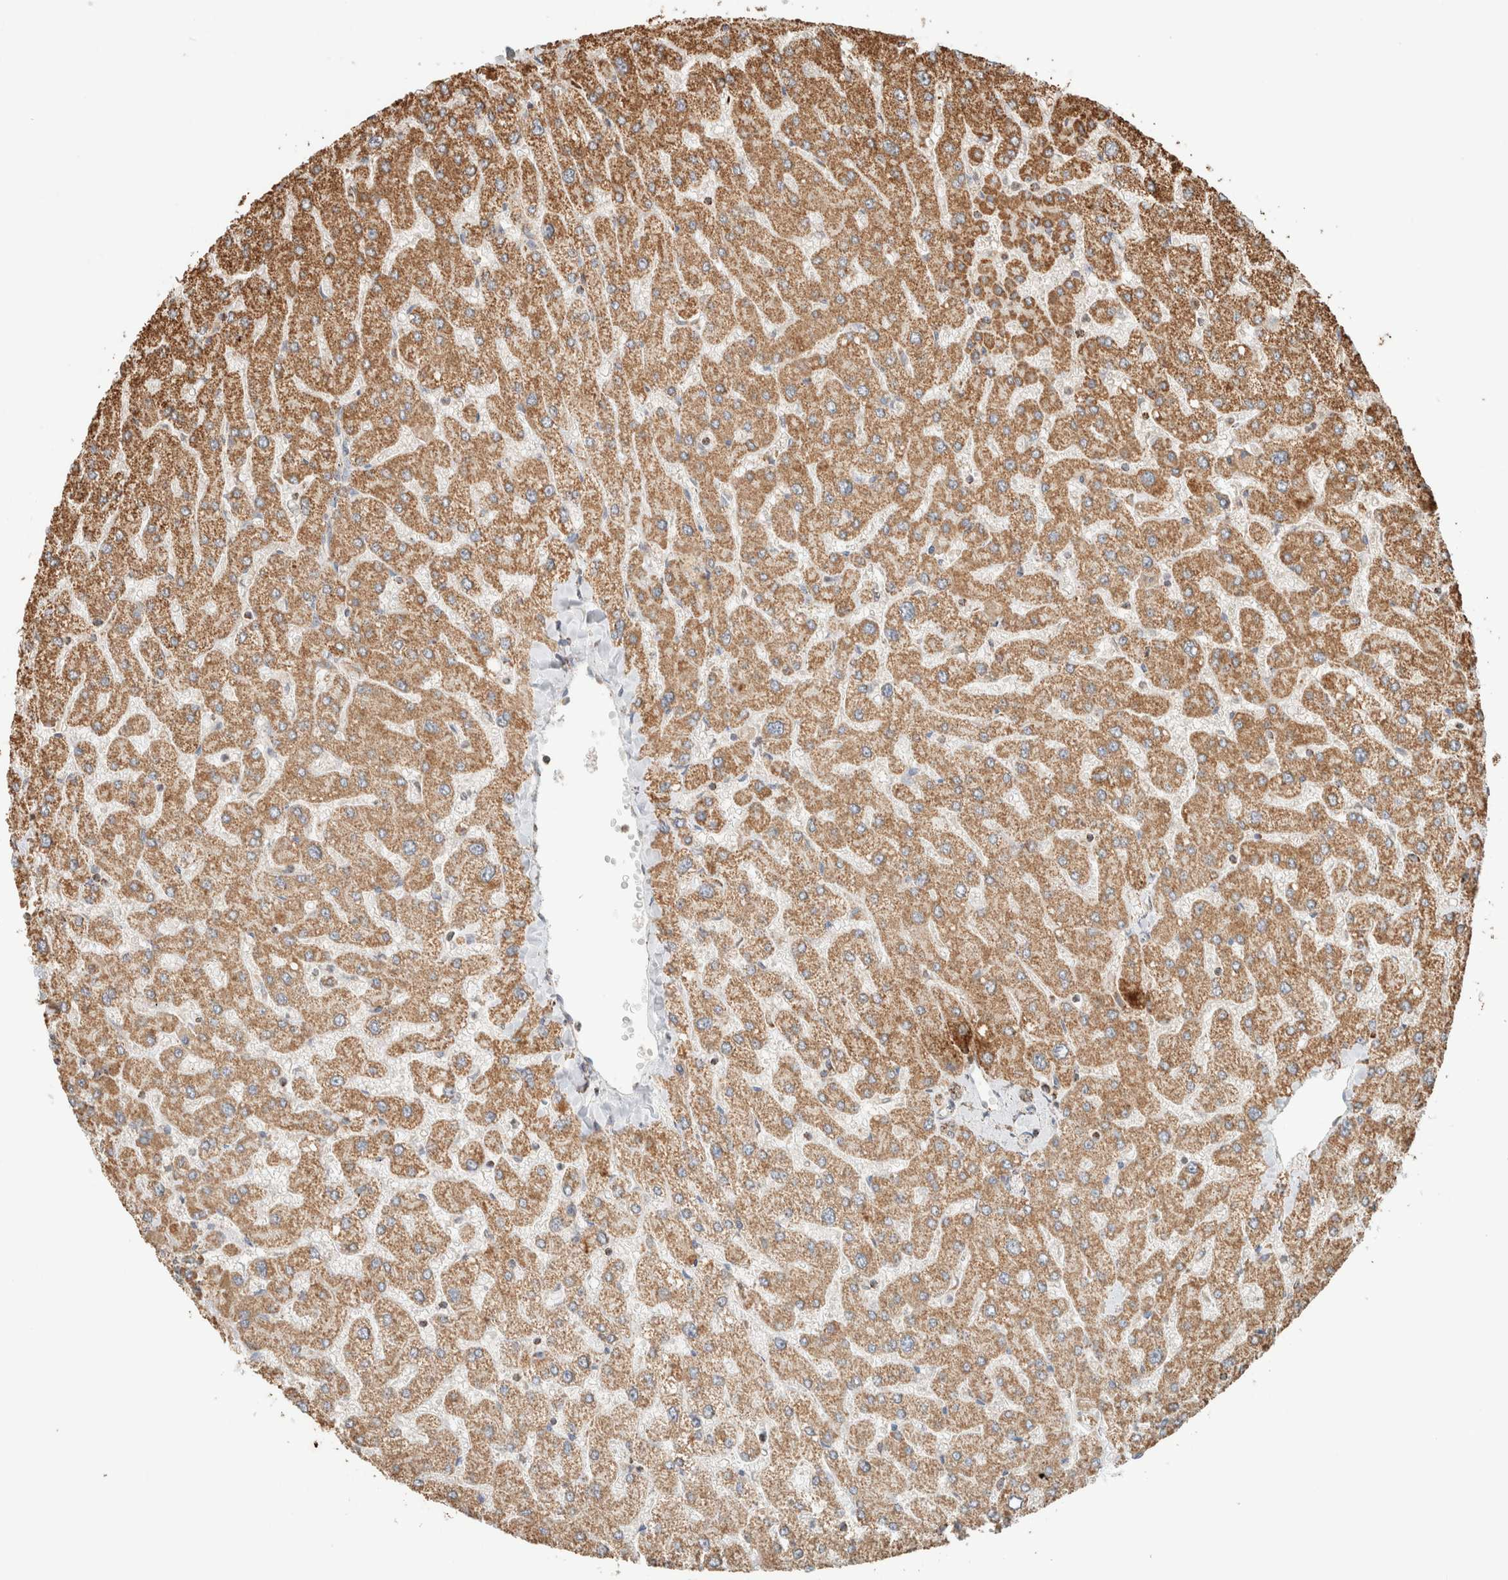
{"staining": {"intensity": "moderate", "quantity": ">75%", "location": "cytoplasmic/membranous"}, "tissue": "liver", "cell_type": "Cholangiocytes", "image_type": "normal", "snomed": [{"axis": "morphology", "description": "Normal tissue, NOS"}, {"axis": "topography", "description": "Liver"}], "caption": "Normal liver demonstrates moderate cytoplasmic/membranous expression in about >75% of cholangiocytes, visualized by immunohistochemistry. (Stains: DAB (3,3'-diaminobenzidine) in brown, nuclei in blue, Microscopy: brightfield microscopy at high magnification).", "gene": "SDC2", "patient": {"sex": "male", "age": 55}}